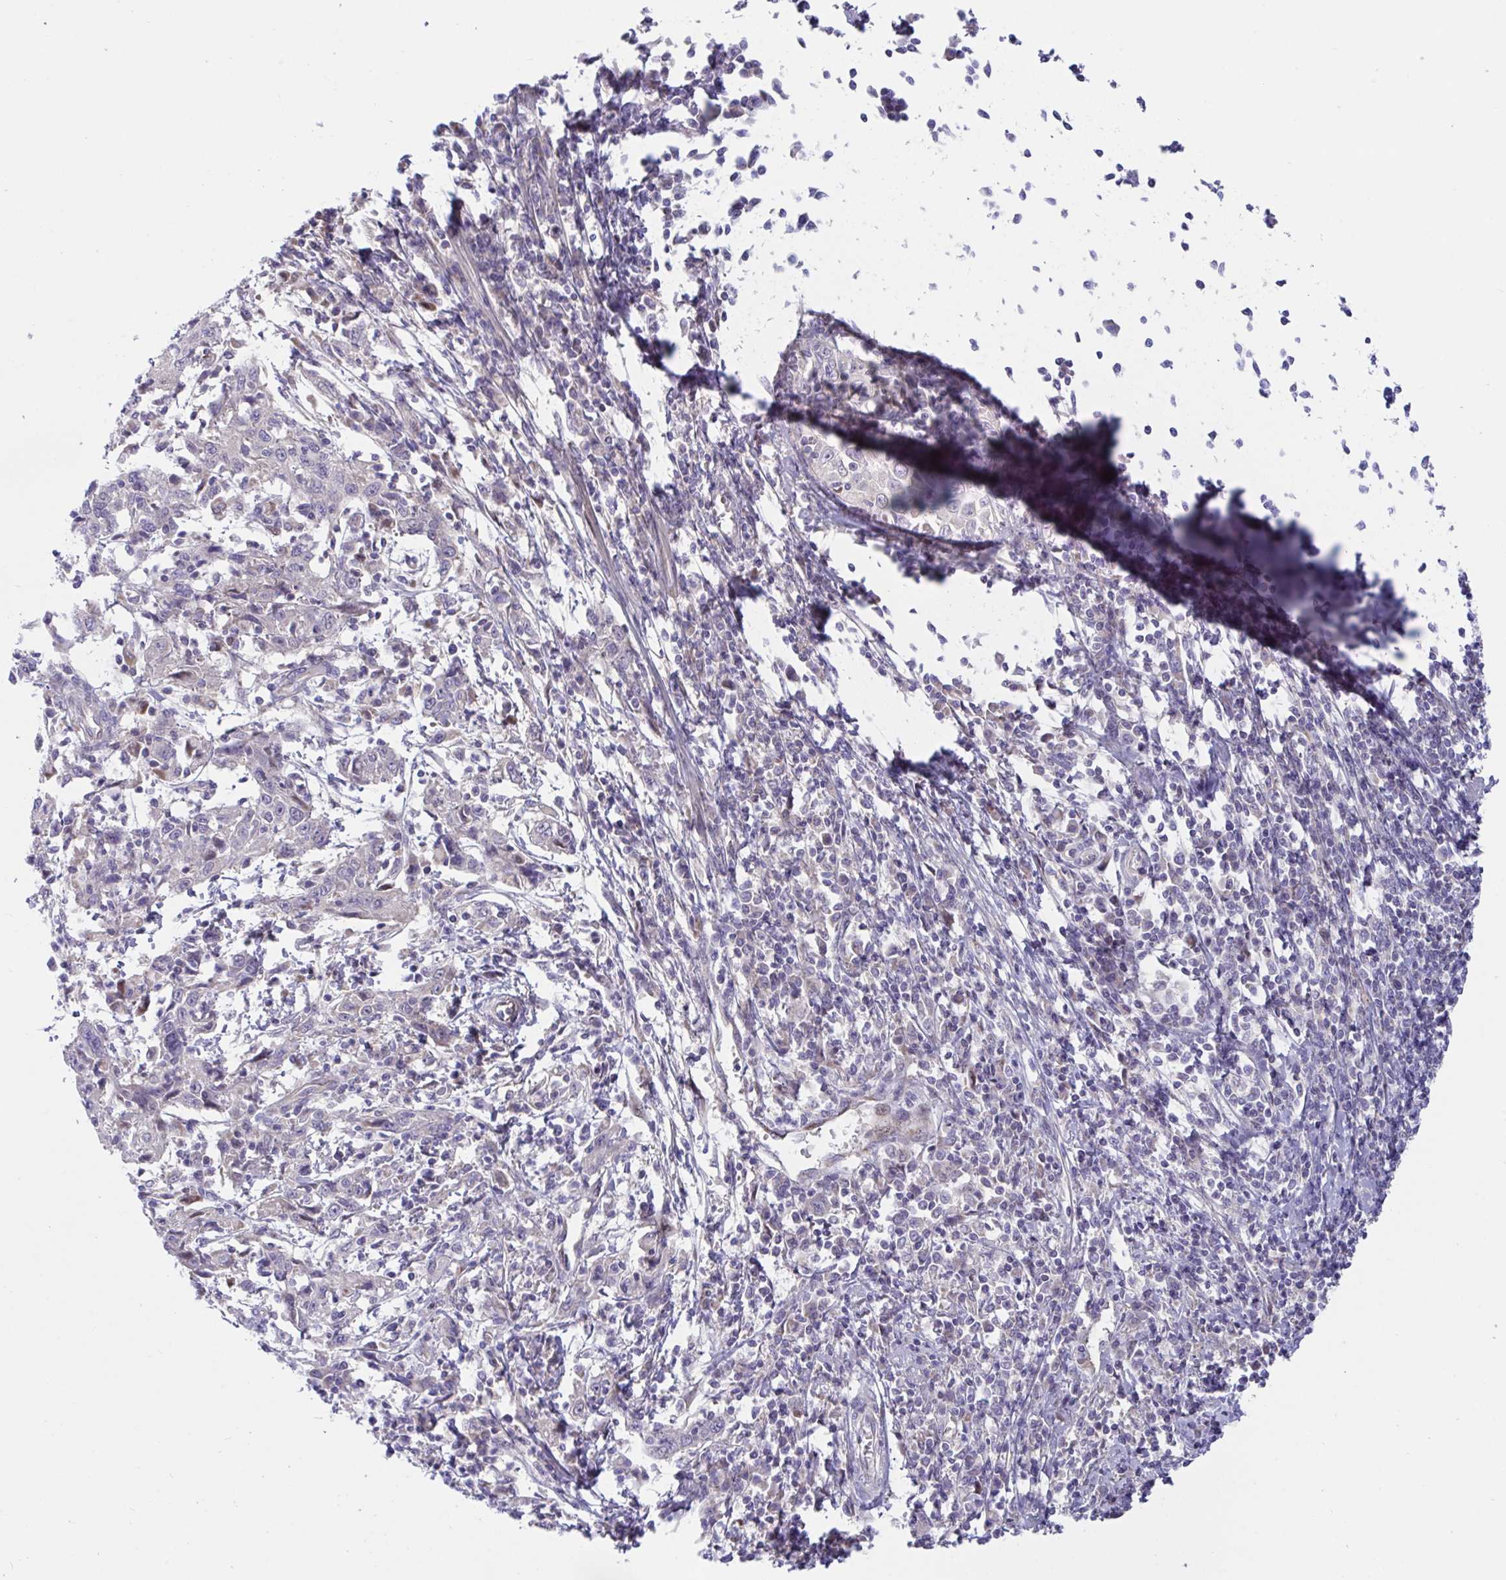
{"staining": {"intensity": "negative", "quantity": "none", "location": "none"}, "tissue": "cervical cancer", "cell_type": "Tumor cells", "image_type": "cancer", "snomed": [{"axis": "morphology", "description": "Squamous cell carcinoma, NOS"}, {"axis": "topography", "description": "Cervix"}], "caption": "Protein analysis of squamous cell carcinoma (cervical) exhibits no significant positivity in tumor cells.", "gene": "IL37", "patient": {"sex": "female", "age": 46}}